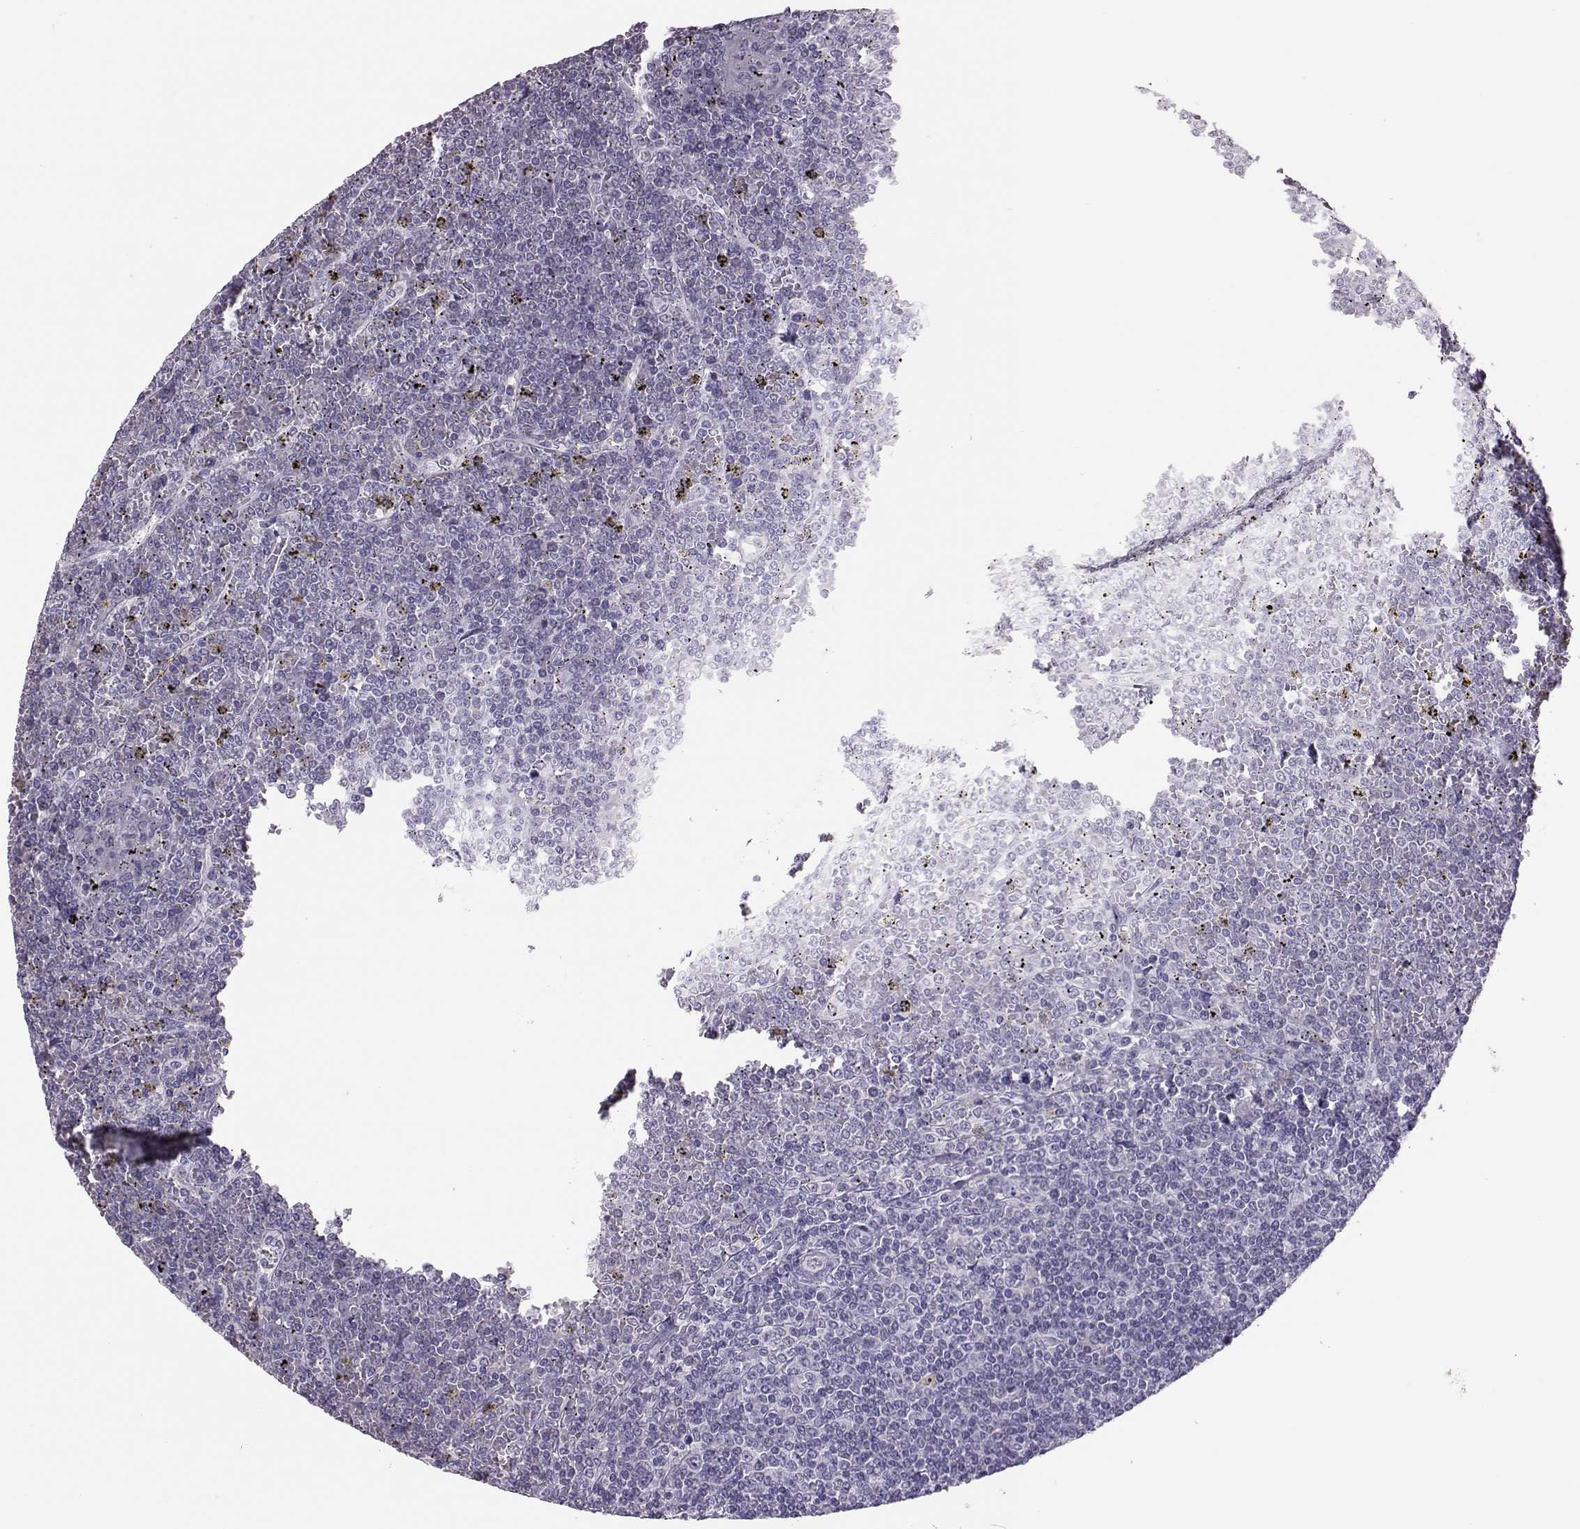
{"staining": {"intensity": "negative", "quantity": "none", "location": "none"}, "tissue": "lymphoma", "cell_type": "Tumor cells", "image_type": "cancer", "snomed": [{"axis": "morphology", "description": "Malignant lymphoma, non-Hodgkin's type, Low grade"}, {"axis": "topography", "description": "Spleen"}], "caption": "Immunohistochemistry (IHC) of human malignant lymphoma, non-Hodgkin's type (low-grade) reveals no staining in tumor cells.", "gene": "DNAAF1", "patient": {"sex": "female", "age": 19}}